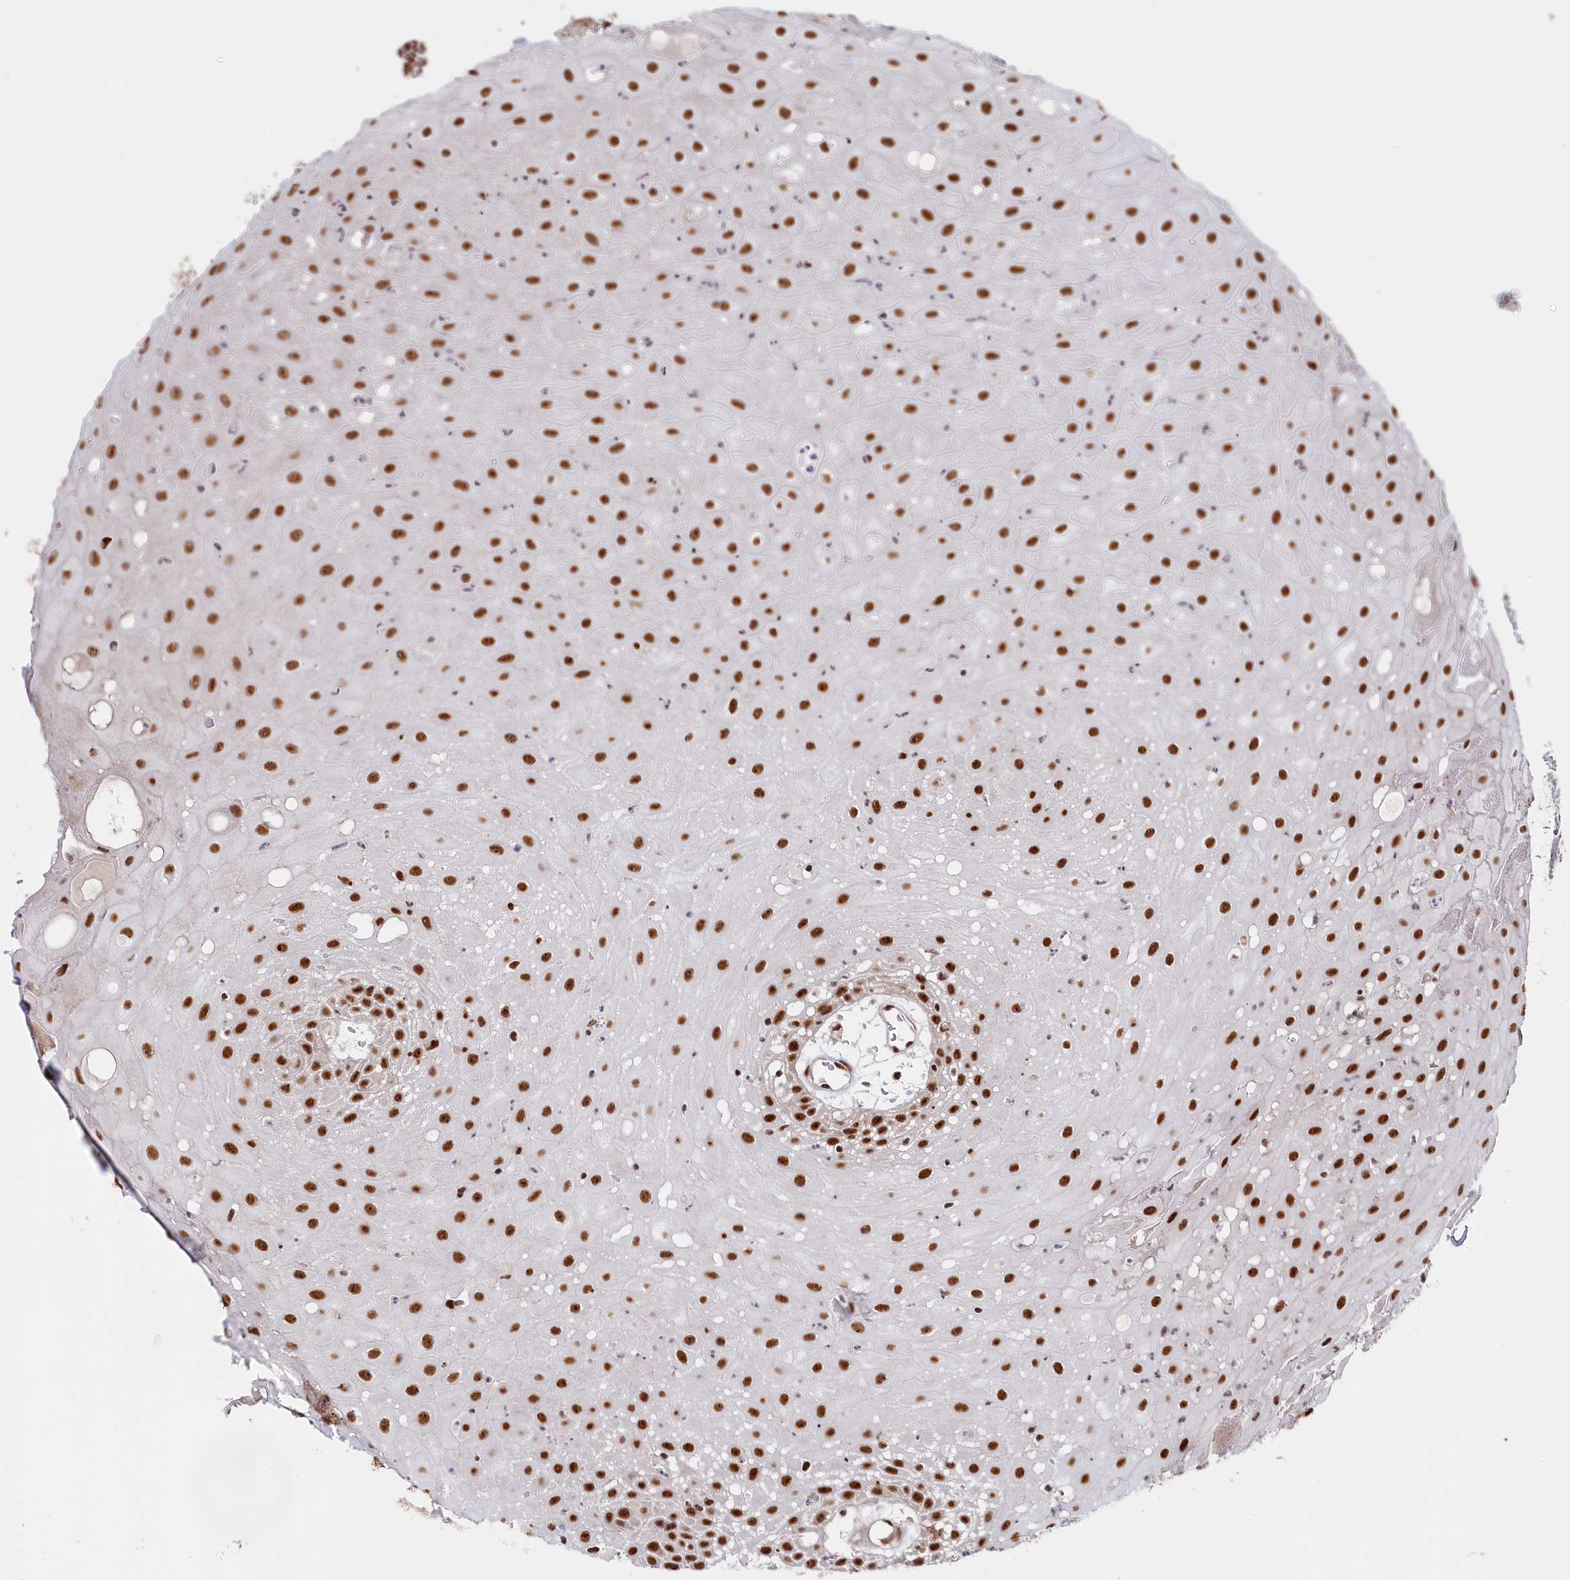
{"staining": {"intensity": "strong", "quantity": ">75%", "location": "nuclear"}, "tissue": "oral mucosa", "cell_type": "Squamous epithelial cells", "image_type": "normal", "snomed": [{"axis": "morphology", "description": "Normal tissue, NOS"}, {"axis": "topography", "description": "Skeletal muscle"}, {"axis": "topography", "description": "Oral tissue"}, {"axis": "topography", "description": "Salivary gland"}, {"axis": "topography", "description": "Peripheral nerve tissue"}], "caption": "Brown immunohistochemical staining in unremarkable human oral mucosa displays strong nuclear positivity in about >75% of squamous epithelial cells.", "gene": "POLR2H", "patient": {"sex": "male", "age": 54}}